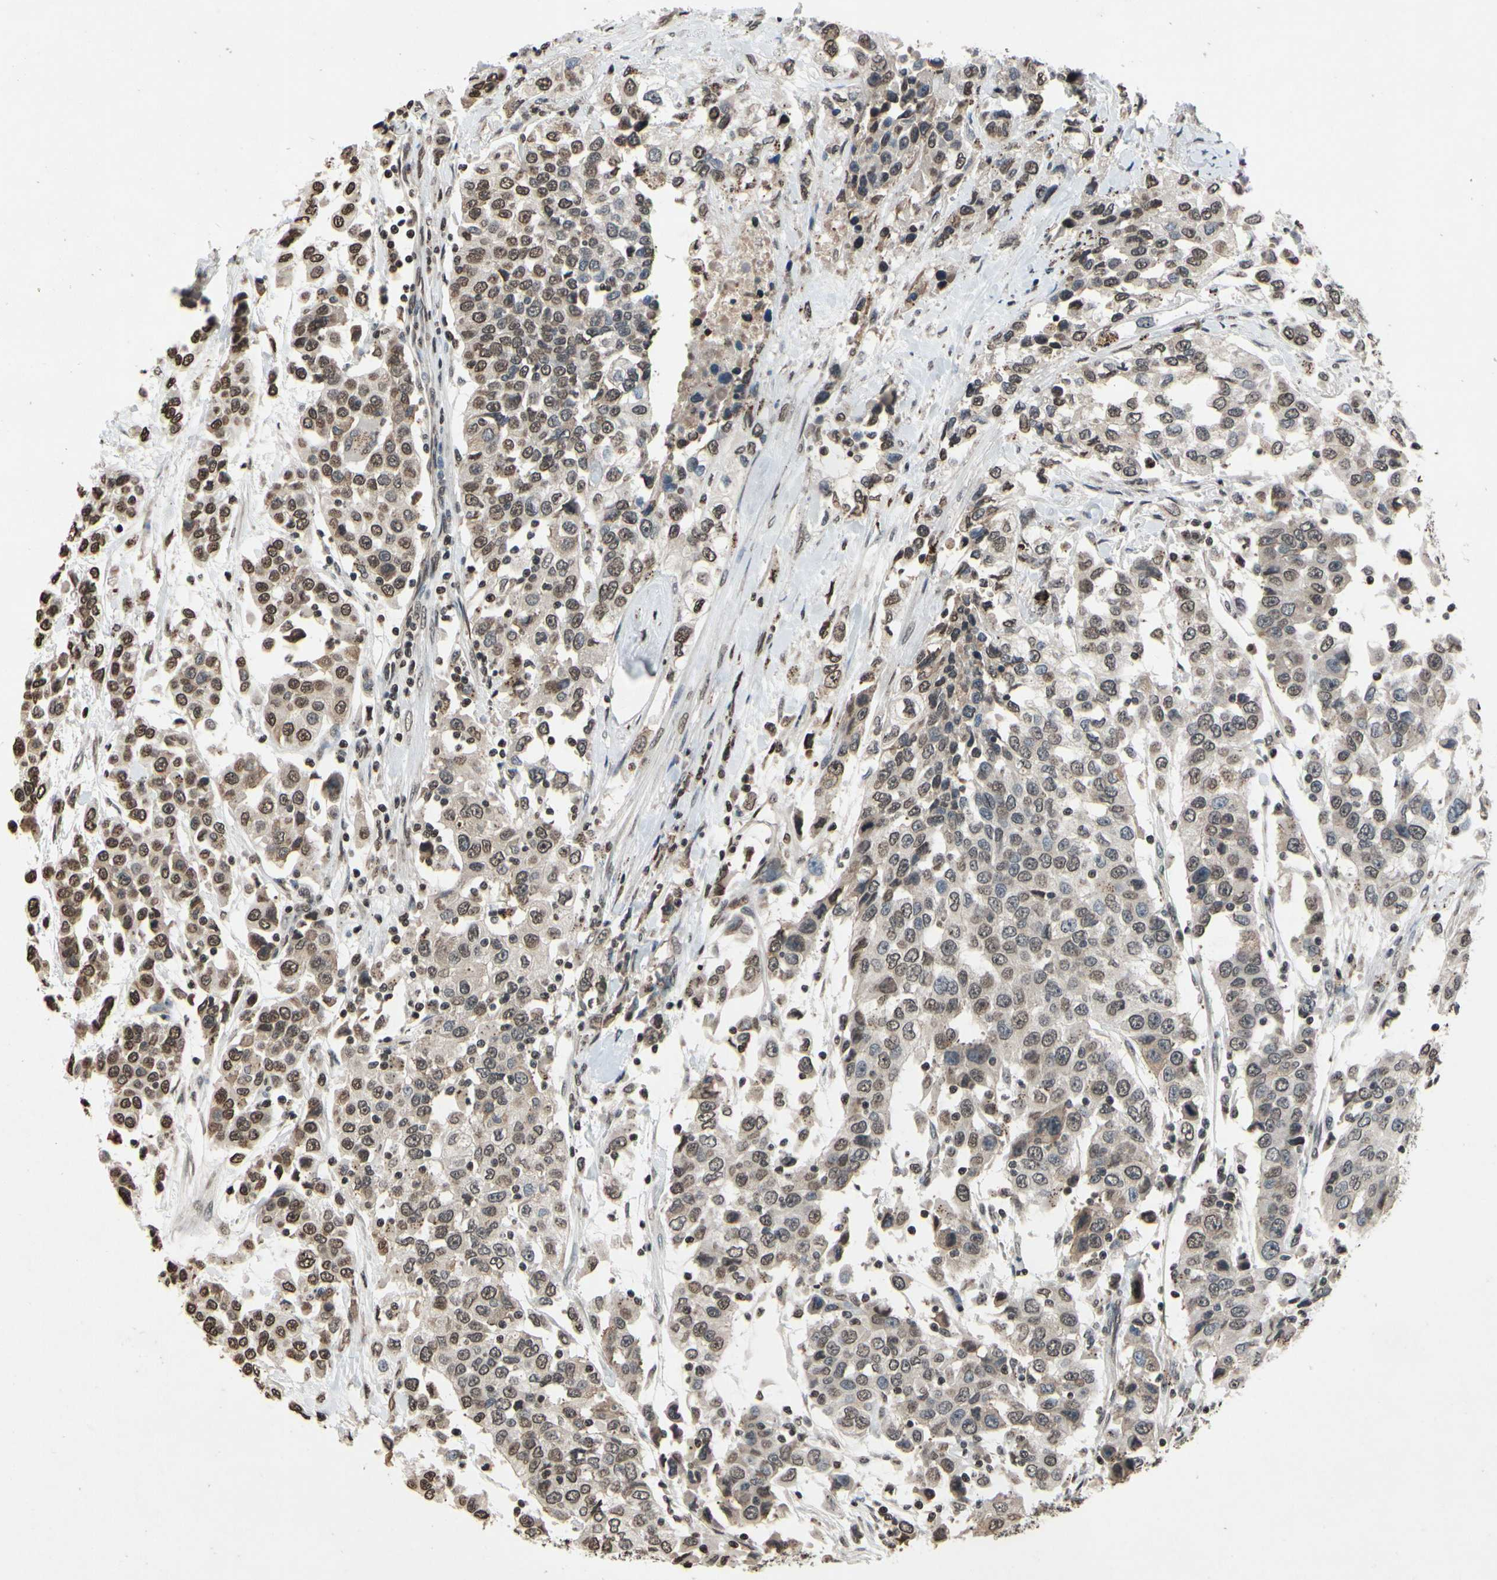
{"staining": {"intensity": "moderate", "quantity": ">75%", "location": "nuclear"}, "tissue": "urothelial cancer", "cell_type": "Tumor cells", "image_type": "cancer", "snomed": [{"axis": "morphology", "description": "Urothelial carcinoma, High grade"}, {"axis": "topography", "description": "Urinary bladder"}], "caption": "Protein staining of urothelial cancer tissue displays moderate nuclear staining in approximately >75% of tumor cells.", "gene": "HIPK2", "patient": {"sex": "female", "age": 80}}